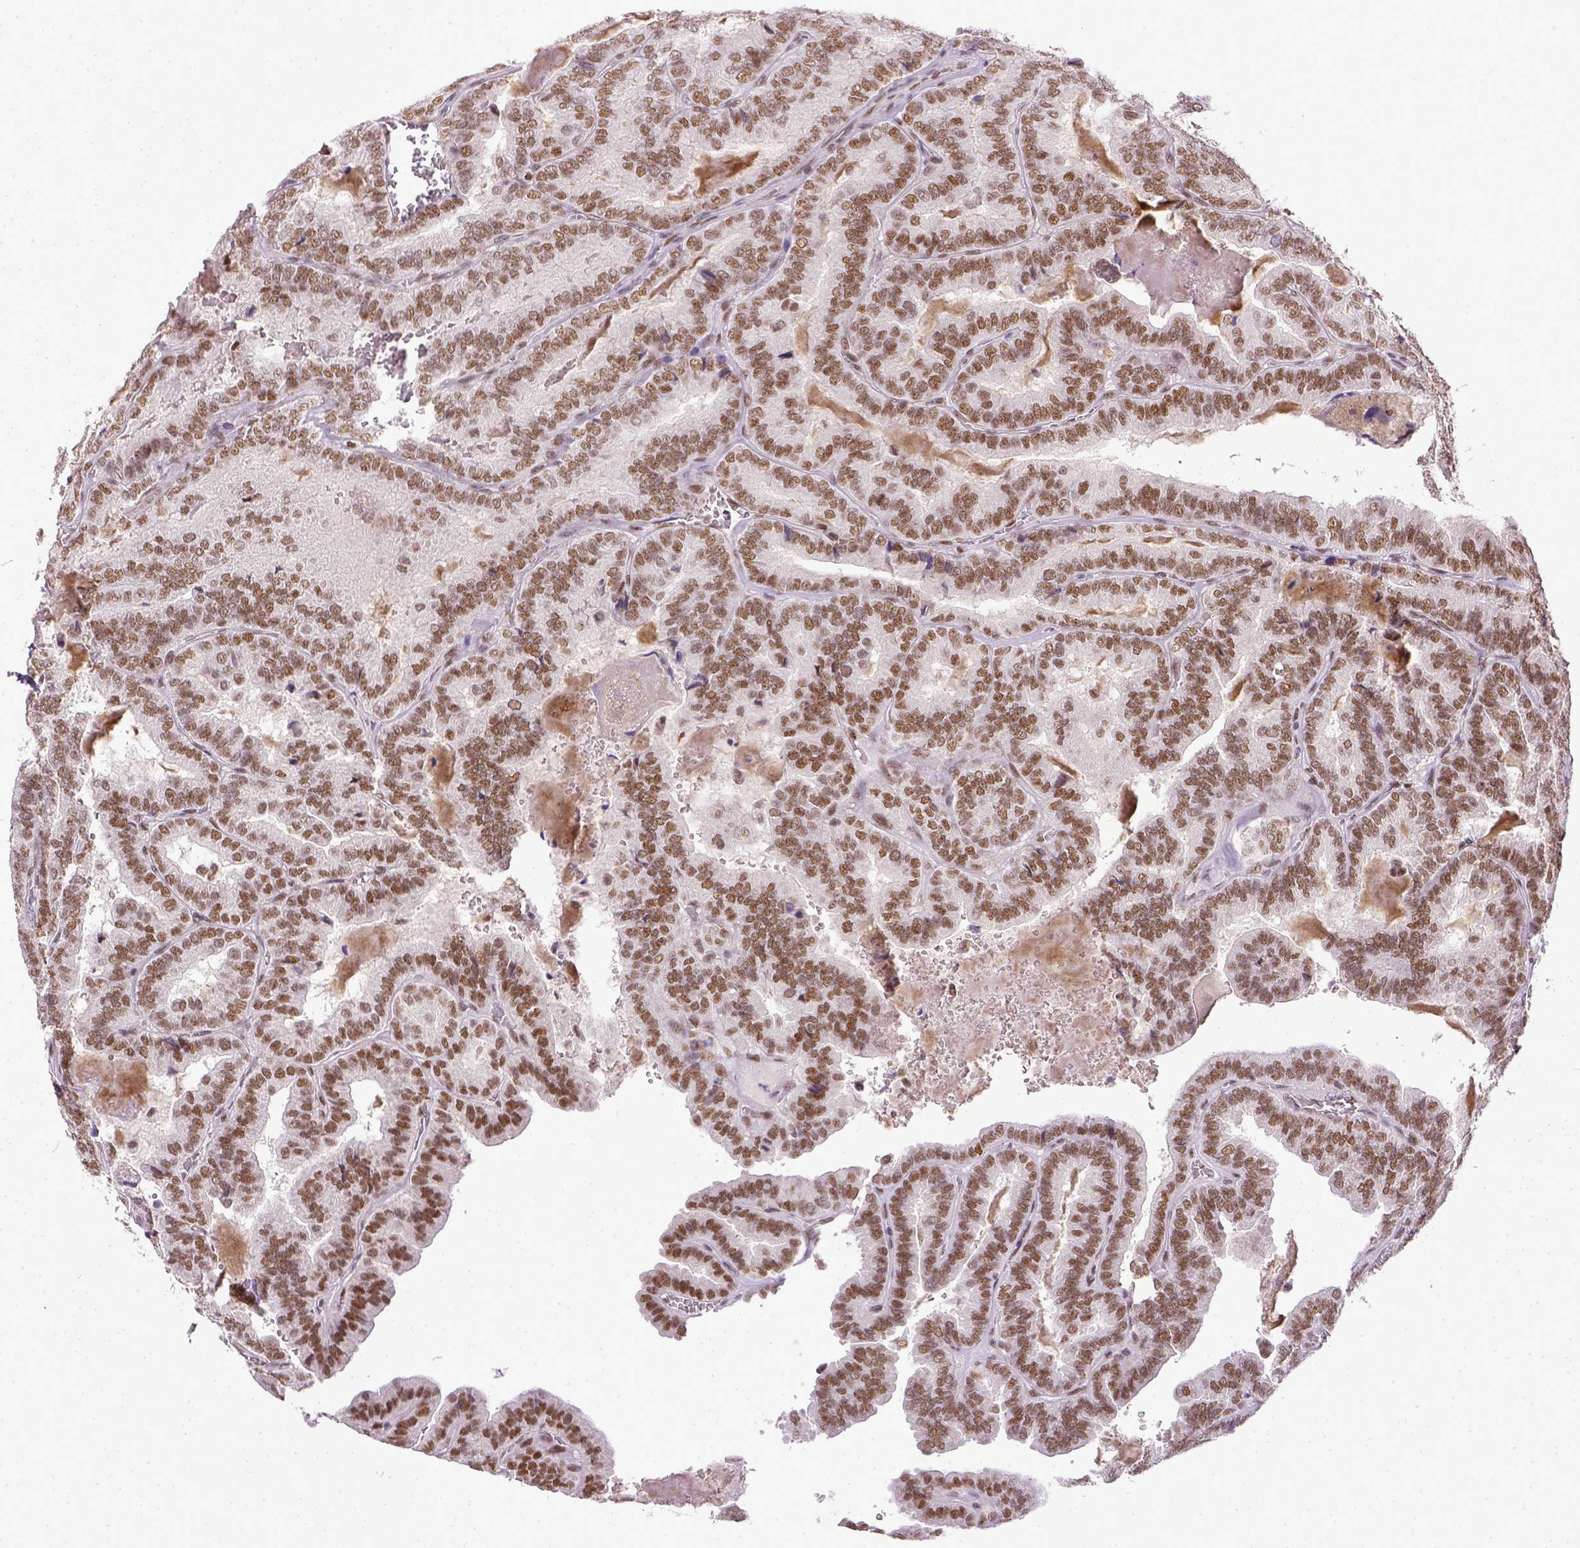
{"staining": {"intensity": "moderate", "quantity": ">75%", "location": "nuclear"}, "tissue": "thyroid cancer", "cell_type": "Tumor cells", "image_type": "cancer", "snomed": [{"axis": "morphology", "description": "Papillary adenocarcinoma, NOS"}, {"axis": "topography", "description": "Thyroid gland"}], "caption": "An image of thyroid cancer stained for a protein exhibits moderate nuclear brown staining in tumor cells.", "gene": "ERCC1", "patient": {"sex": "female", "age": 75}}